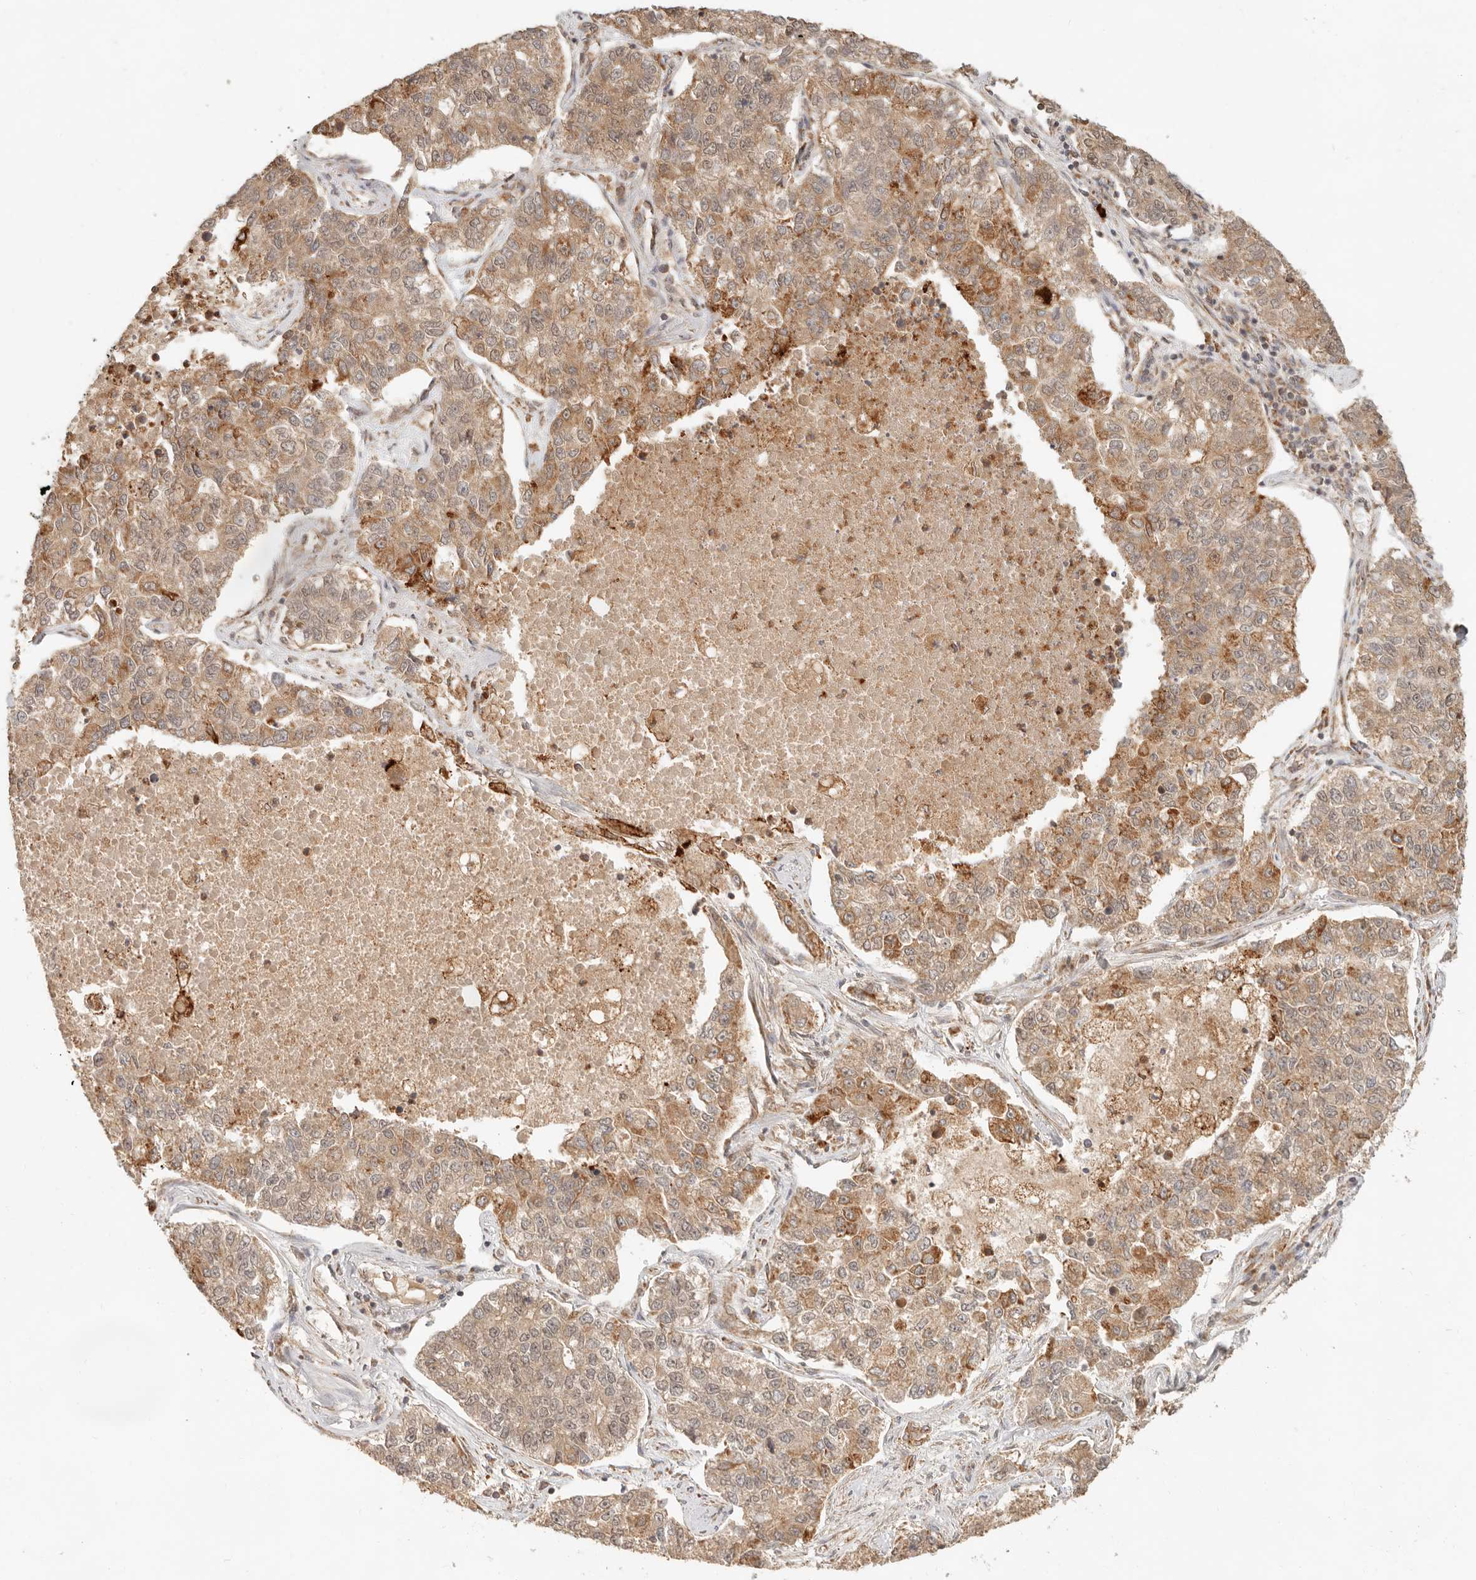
{"staining": {"intensity": "moderate", "quantity": ">75%", "location": "cytoplasmic/membranous"}, "tissue": "lung cancer", "cell_type": "Tumor cells", "image_type": "cancer", "snomed": [{"axis": "morphology", "description": "Adenocarcinoma, NOS"}, {"axis": "topography", "description": "Lung"}], "caption": "Brown immunohistochemical staining in human lung cancer (adenocarcinoma) exhibits moderate cytoplasmic/membranous expression in approximately >75% of tumor cells.", "gene": "BAALC", "patient": {"sex": "male", "age": 49}}